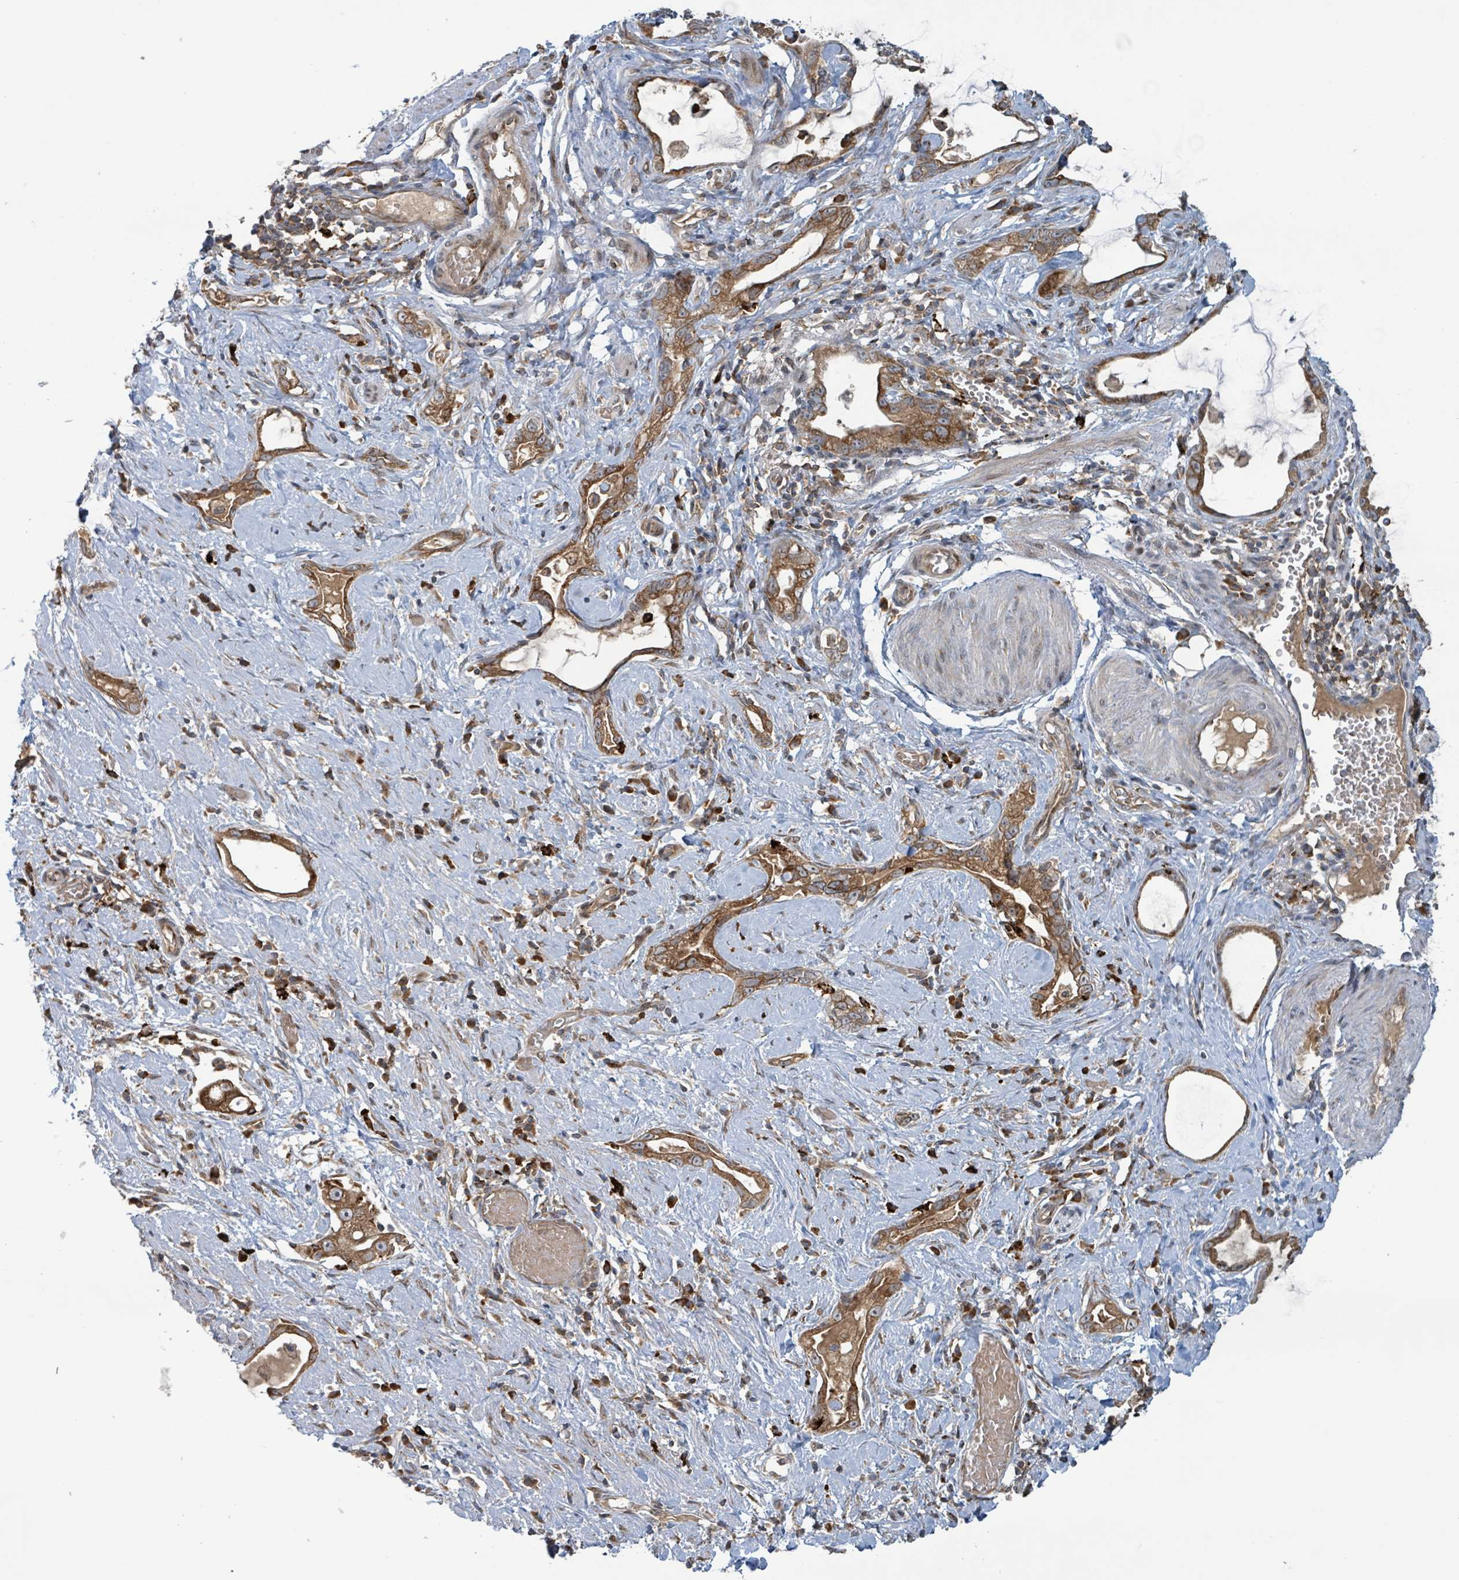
{"staining": {"intensity": "strong", "quantity": ">75%", "location": "cytoplasmic/membranous"}, "tissue": "stomach cancer", "cell_type": "Tumor cells", "image_type": "cancer", "snomed": [{"axis": "morphology", "description": "Adenocarcinoma, NOS"}, {"axis": "topography", "description": "Stomach"}], "caption": "Immunohistochemistry (IHC) of stomach adenocarcinoma displays high levels of strong cytoplasmic/membranous staining in about >75% of tumor cells.", "gene": "OR51E1", "patient": {"sex": "male", "age": 55}}